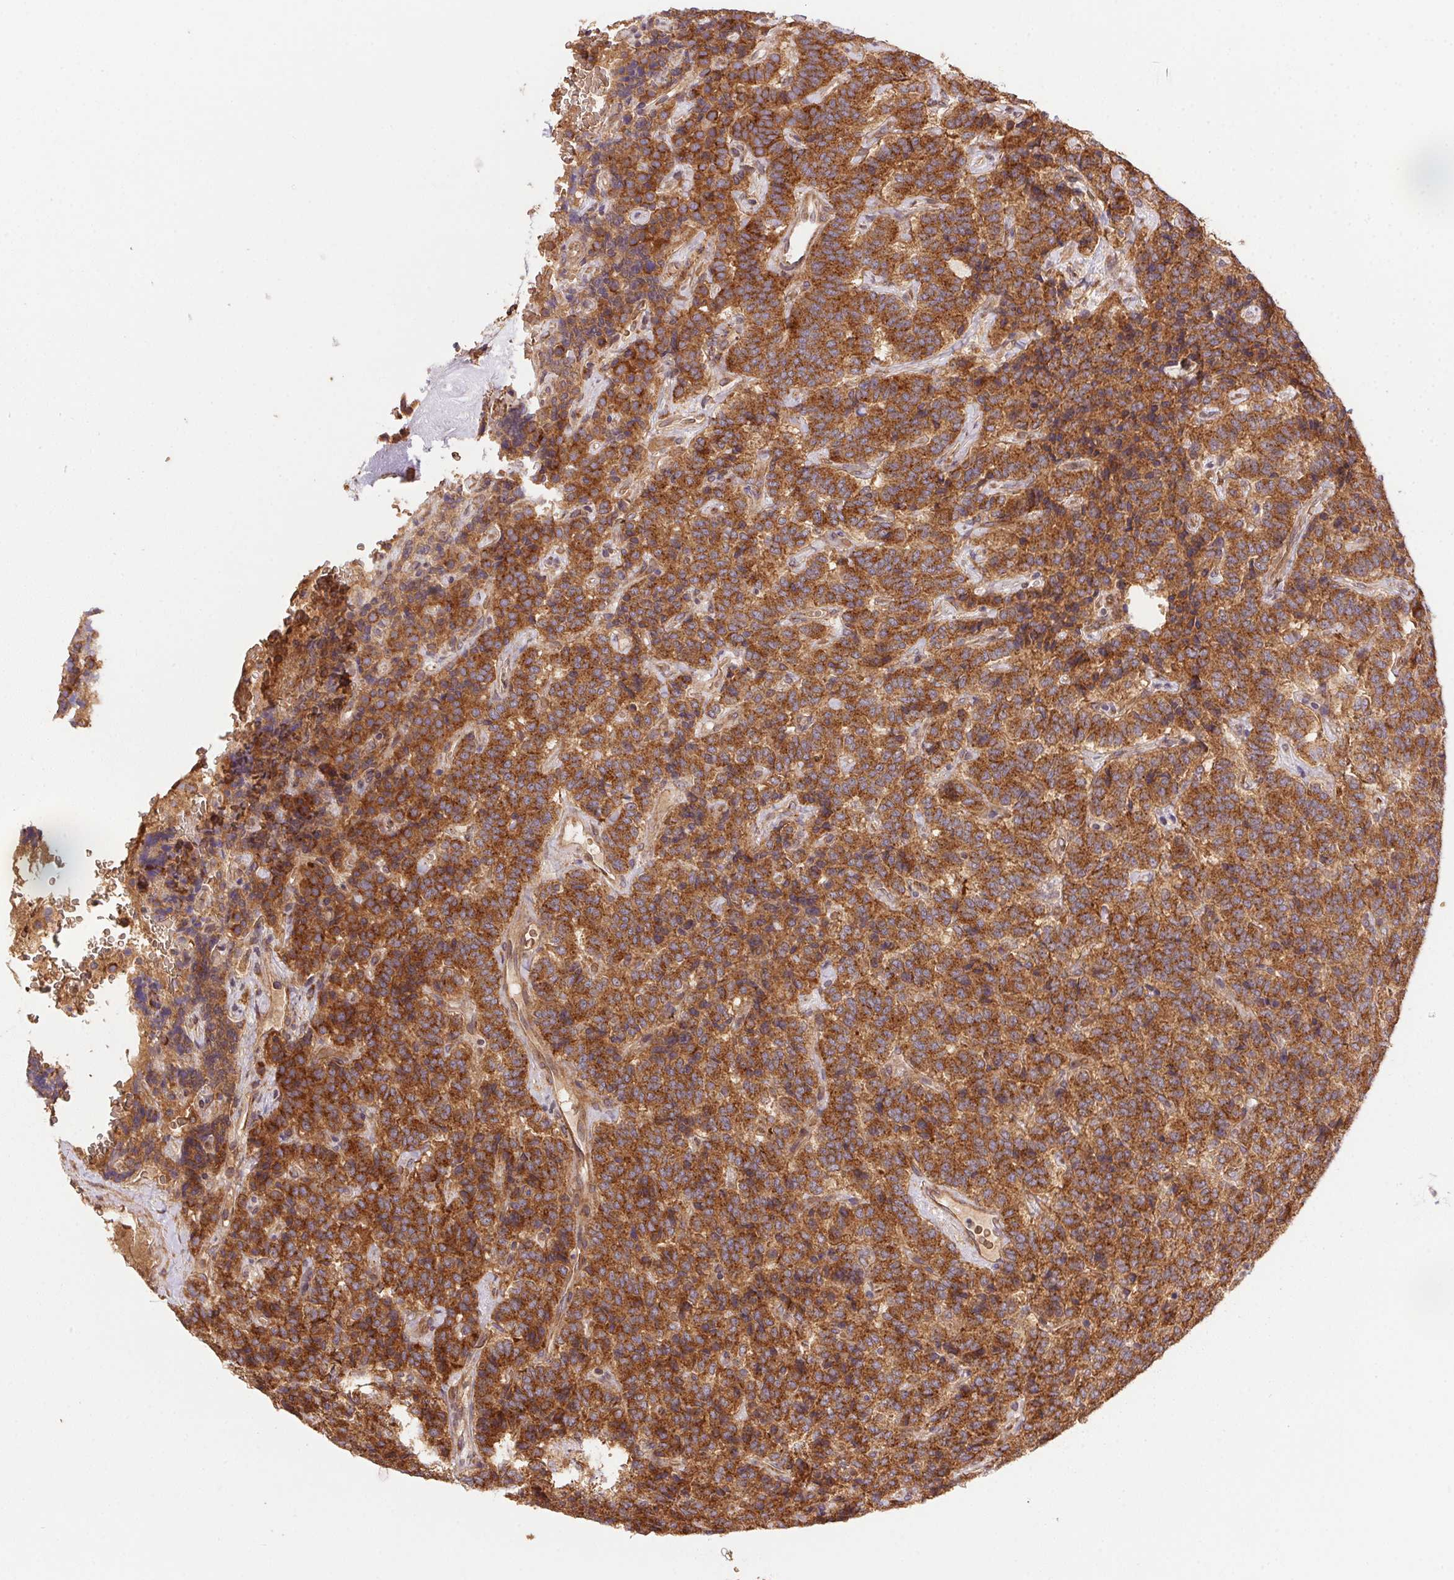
{"staining": {"intensity": "strong", "quantity": ">75%", "location": "cytoplasmic/membranous"}, "tissue": "carcinoid", "cell_type": "Tumor cells", "image_type": "cancer", "snomed": [{"axis": "morphology", "description": "Carcinoid, malignant, NOS"}, {"axis": "topography", "description": "Pancreas"}], "caption": "The photomicrograph demonstrates staining of carcinoid (malignant), revealing strong cytoplasmic/membranous protein staining (brown color) within tumor cells.", "gene": "USE1", "patient": {"sex": "male", "age": 36}}